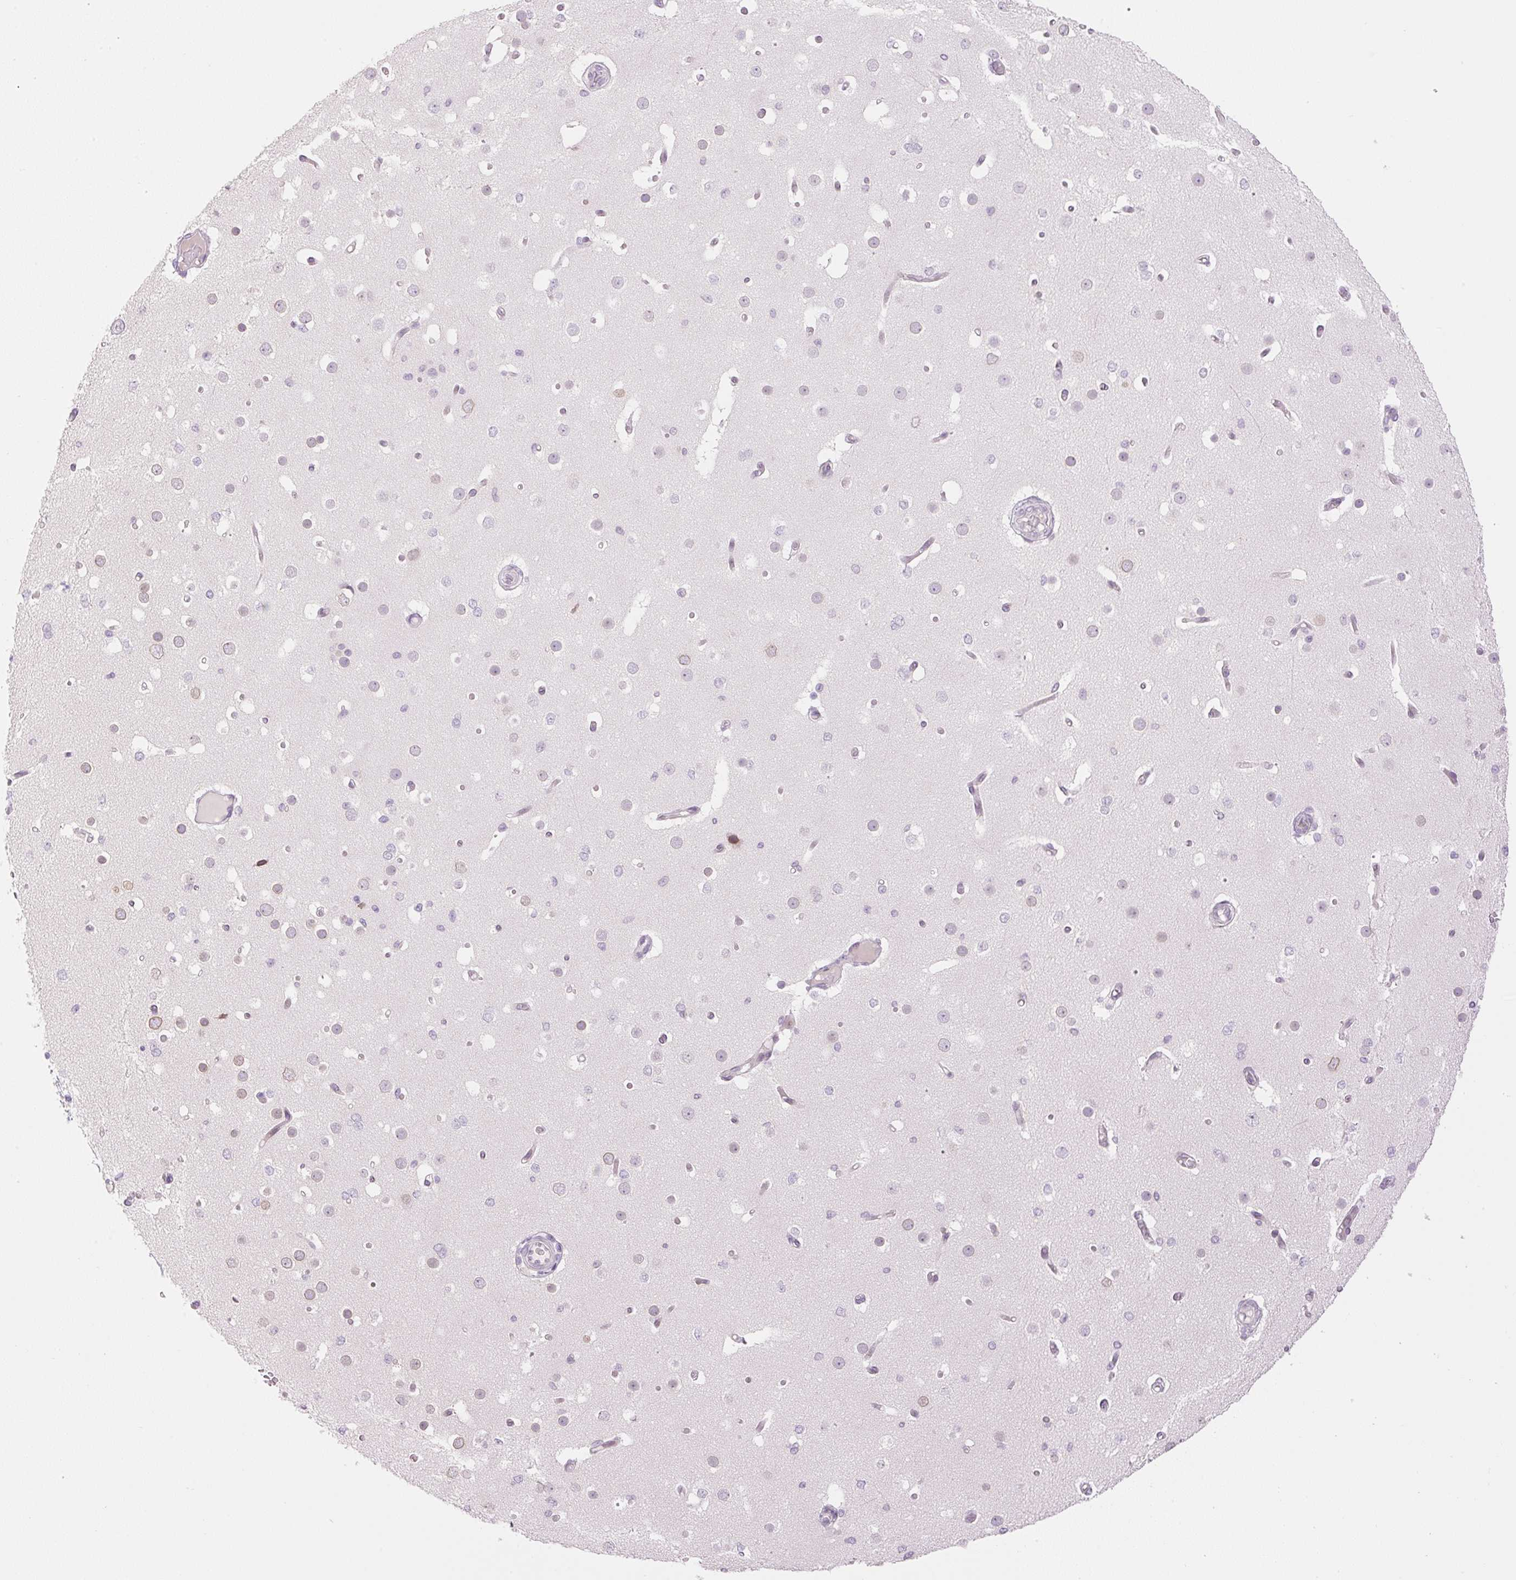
{"staining": {"intensity": "negative", "quantity": "none", "location": "none"}, "tissue": "cerebral cortex", "cell_type": "Endothelial cells", "image_type": "normal", "snomed": [{"axis": "morphology", "description": "Normal tissue, NOS"}, {"axis": "morphology", "description": "Inflammation, NOS"}, {"axis": "topography", "description": "Cerebral cortex"}], "caption": "The micrograph shows no staining of endothelial cells in benign cerebral cortex.", "gene": "TBX15", "patient": {"sex": "male", "age": 6}}